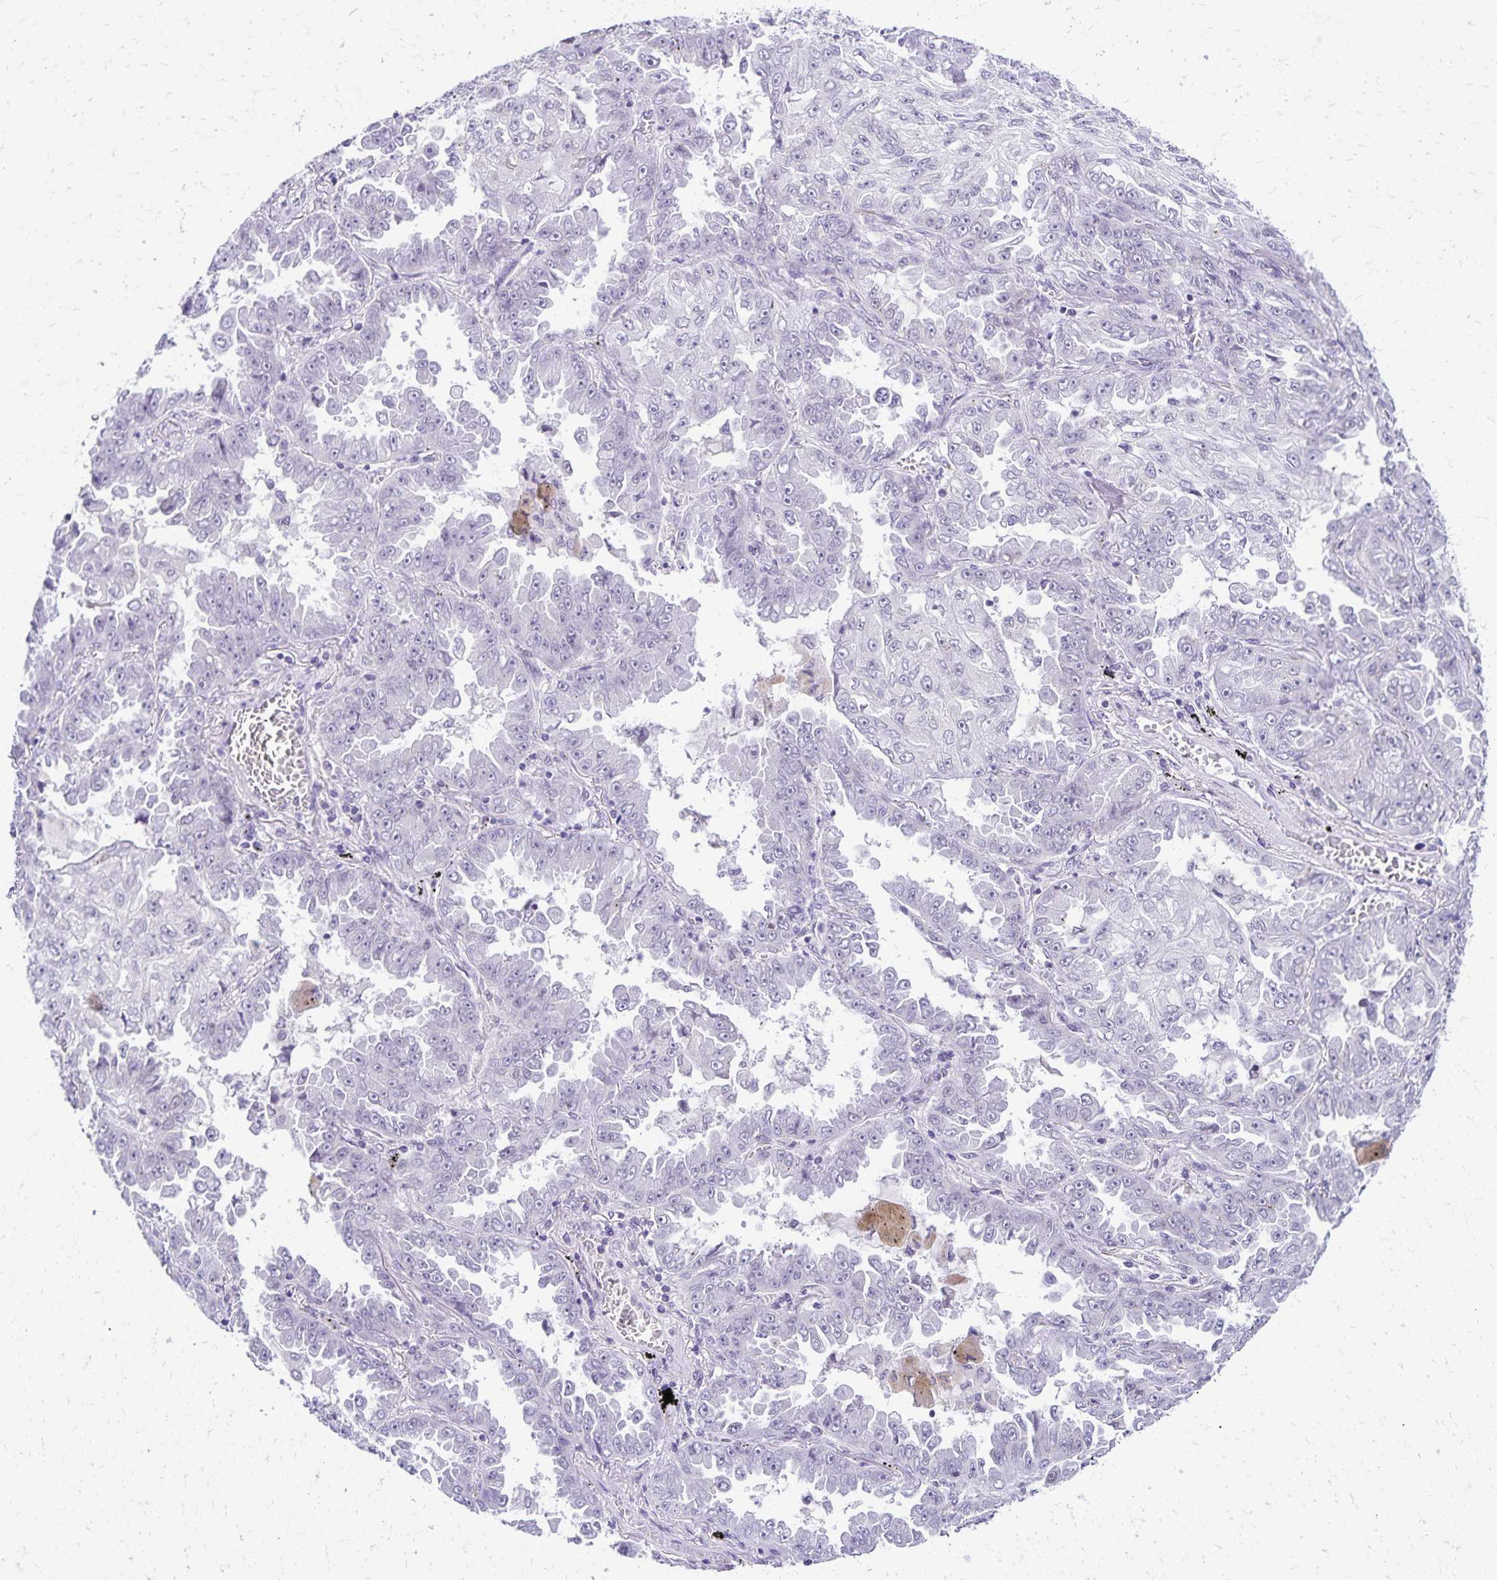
{"staining": {"intensity": "weak", "quantity": "<25%", "location": "cytoplasmic/membranous"}, "tissue": "lung cancer", "cell_type": "Tumor cells", "image_type": "cancer", "snomed": [{"axis": "morphology", "description": "Adenocarcinoma, NOS"}, {"axis": "topography", "description": "Lung"}], "caption": "This micrograph is of lung adenocarcinoma stained with immunohistochemistry (IHC) to label a protein in brown with the nuclei are counter-stained blue. There is no staining in tumor cells.", "gene": "FAM166C", "patient": {"sex": "female", "age": 52}}